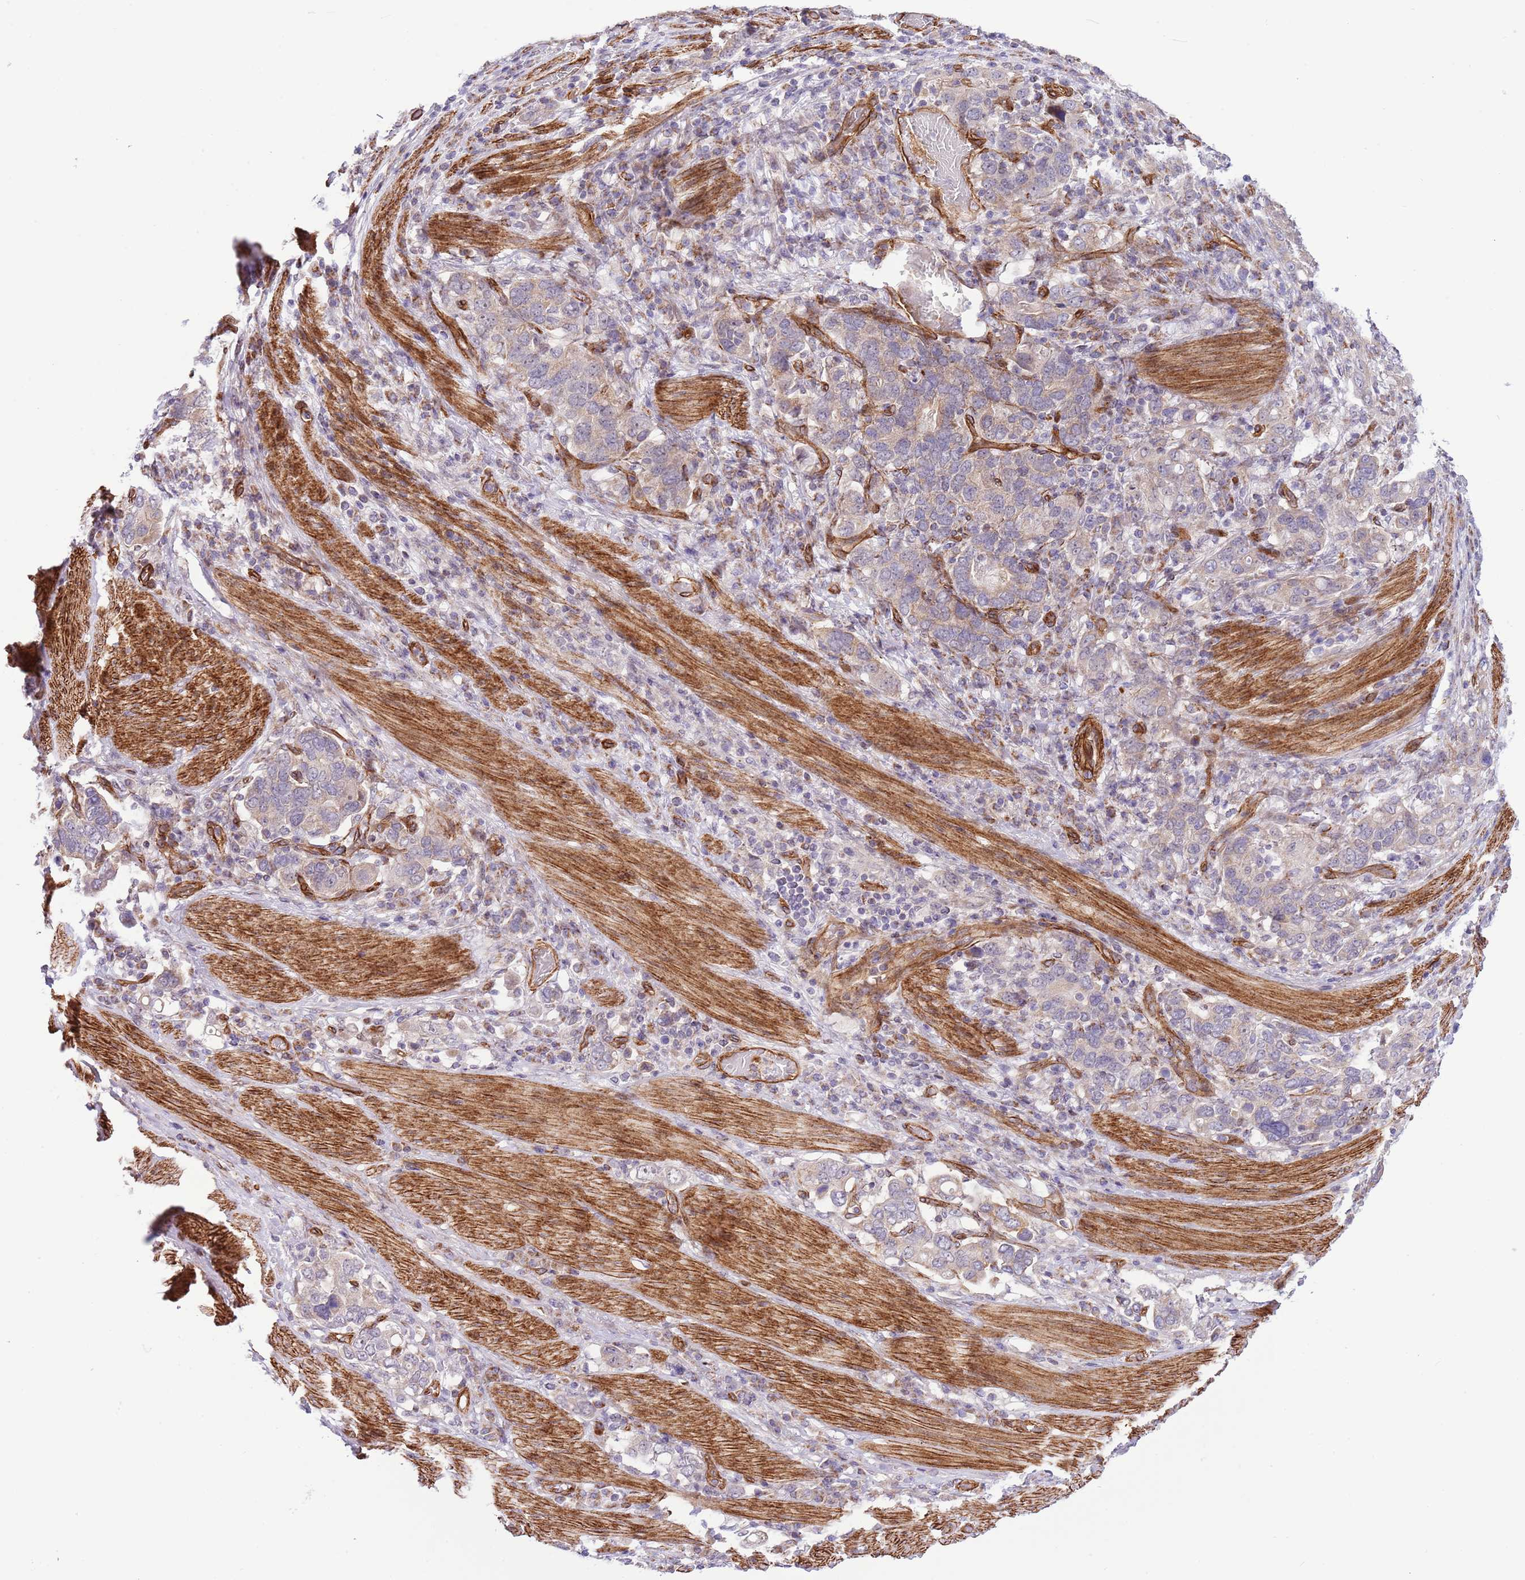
{"staining": {"intensity": "weak", "quantity": "<25%", "location": "cytoplasmic/membranous"}, "tissue": "stomach cancer", "cell_type": "Tumor cells", "image_type": "cancer", "snomed": [{"axis": "morphology", "description": "Adenocarcinoma, NOS"}, {"axis": "topography", "description": "Stomach, upper"}, {"axis": "topography", "description": "Stomach"}], "caption": "Tumor cells are negative for brown protein staining in stomach cancer. (Brightfield microscopy of DAB (3,3'-diaminobenzidine) IHC at high magnification).", "gene": "NEK3", "patient": {"sex": "male", "age": 62}}